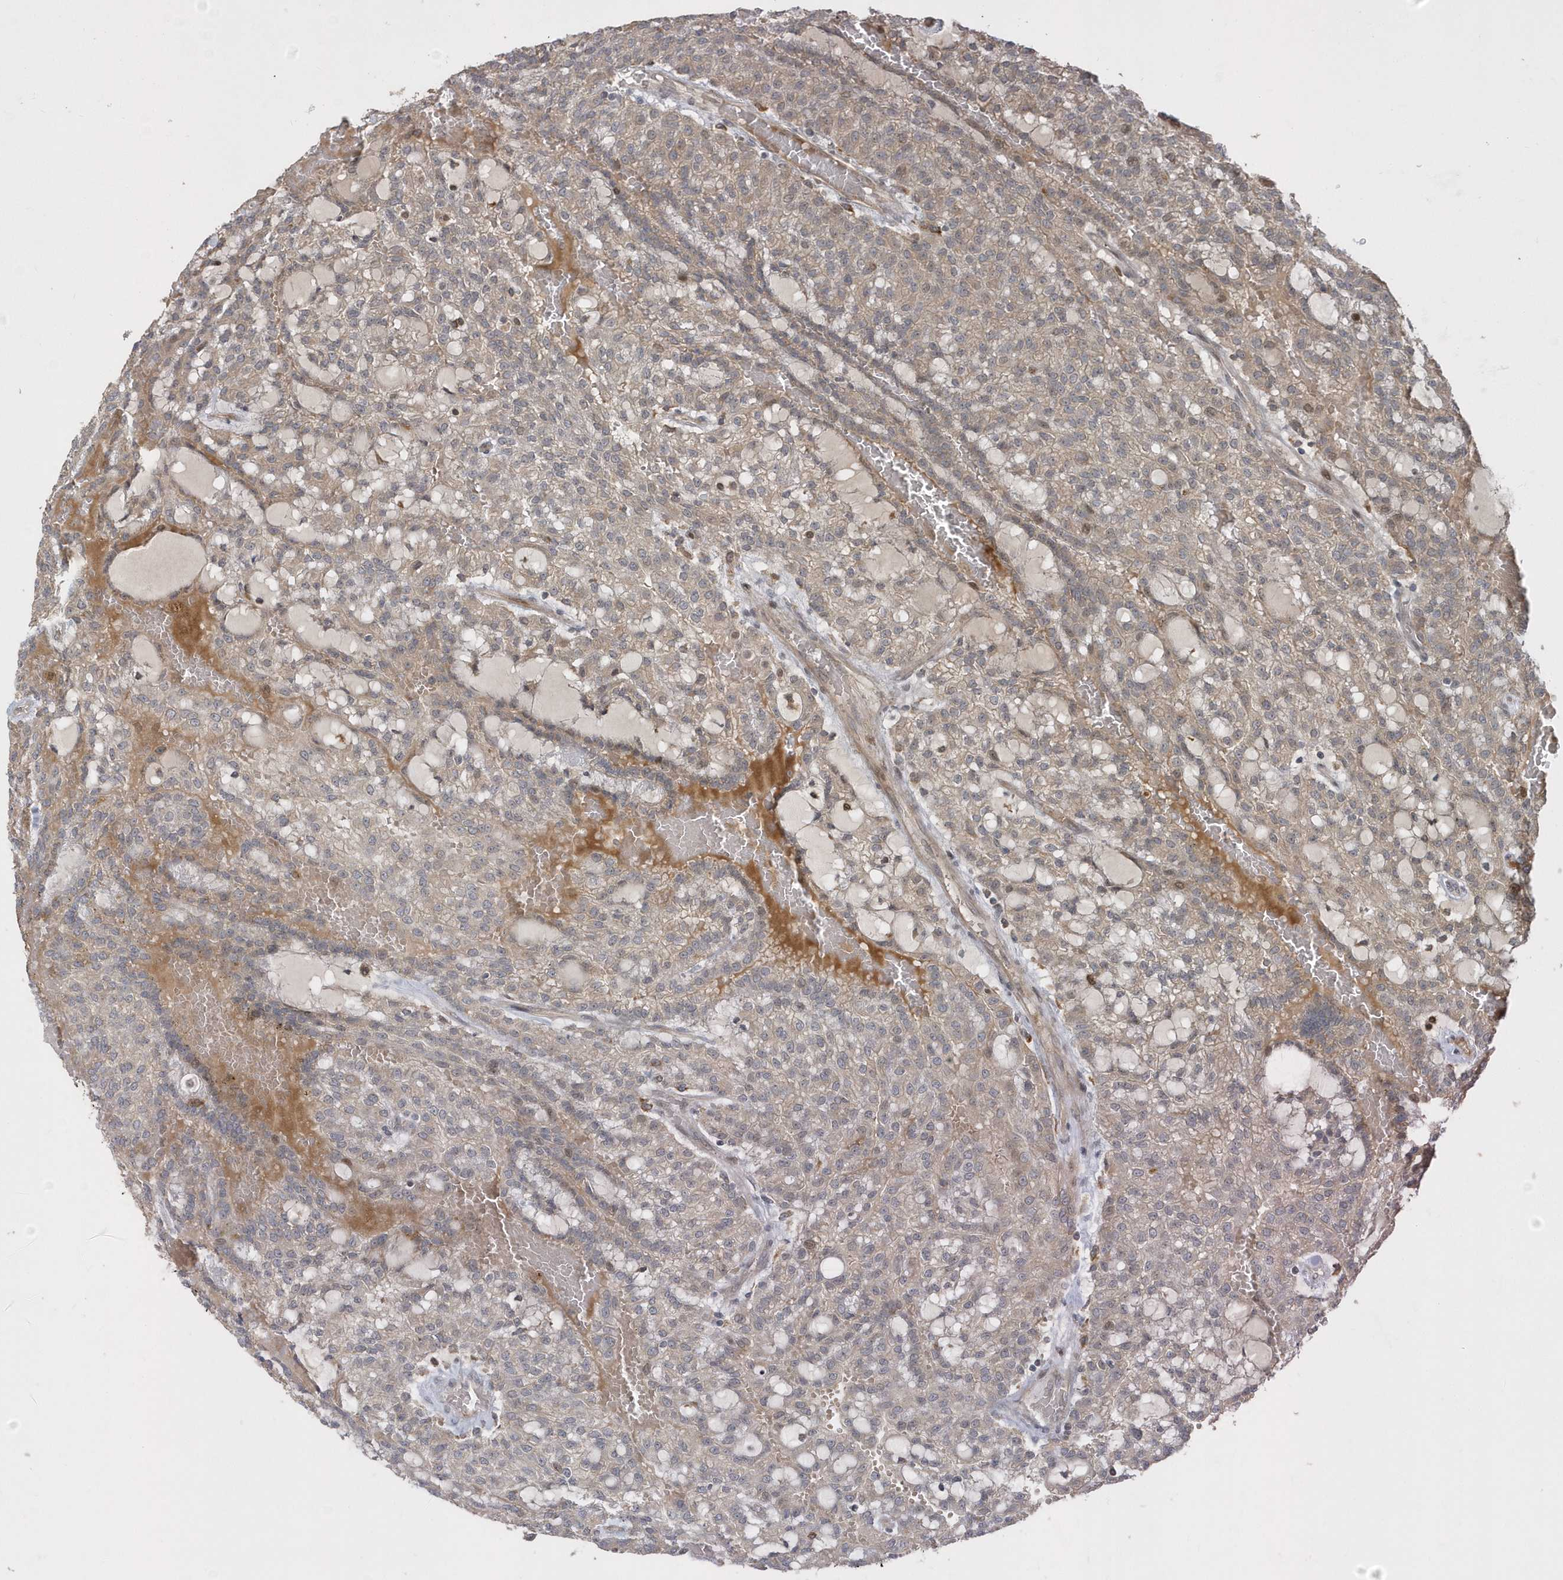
{"staining": {"intensity": "weak", "quantity": "25%-75%", "location": "cytoplasmic/membranous,nuclear"}, "tissue": "renal cancer", "cell_type": "Tumor cells", "image_type": "cancer", "snomed": [{"axis": "morphology", "description": "Adenocarcinoma, NOS"}, {"axis": "topography", "description": "Kidney"}], "caption": "This image demonstrates IHC staining of renal adenocarcinoma, with low weak cytoplasmic/membranous and nuclear expression in about 25%-75% of tumor cells.", "gene": "TRAIP", "patient": {"sex": "male", "age": 63}}